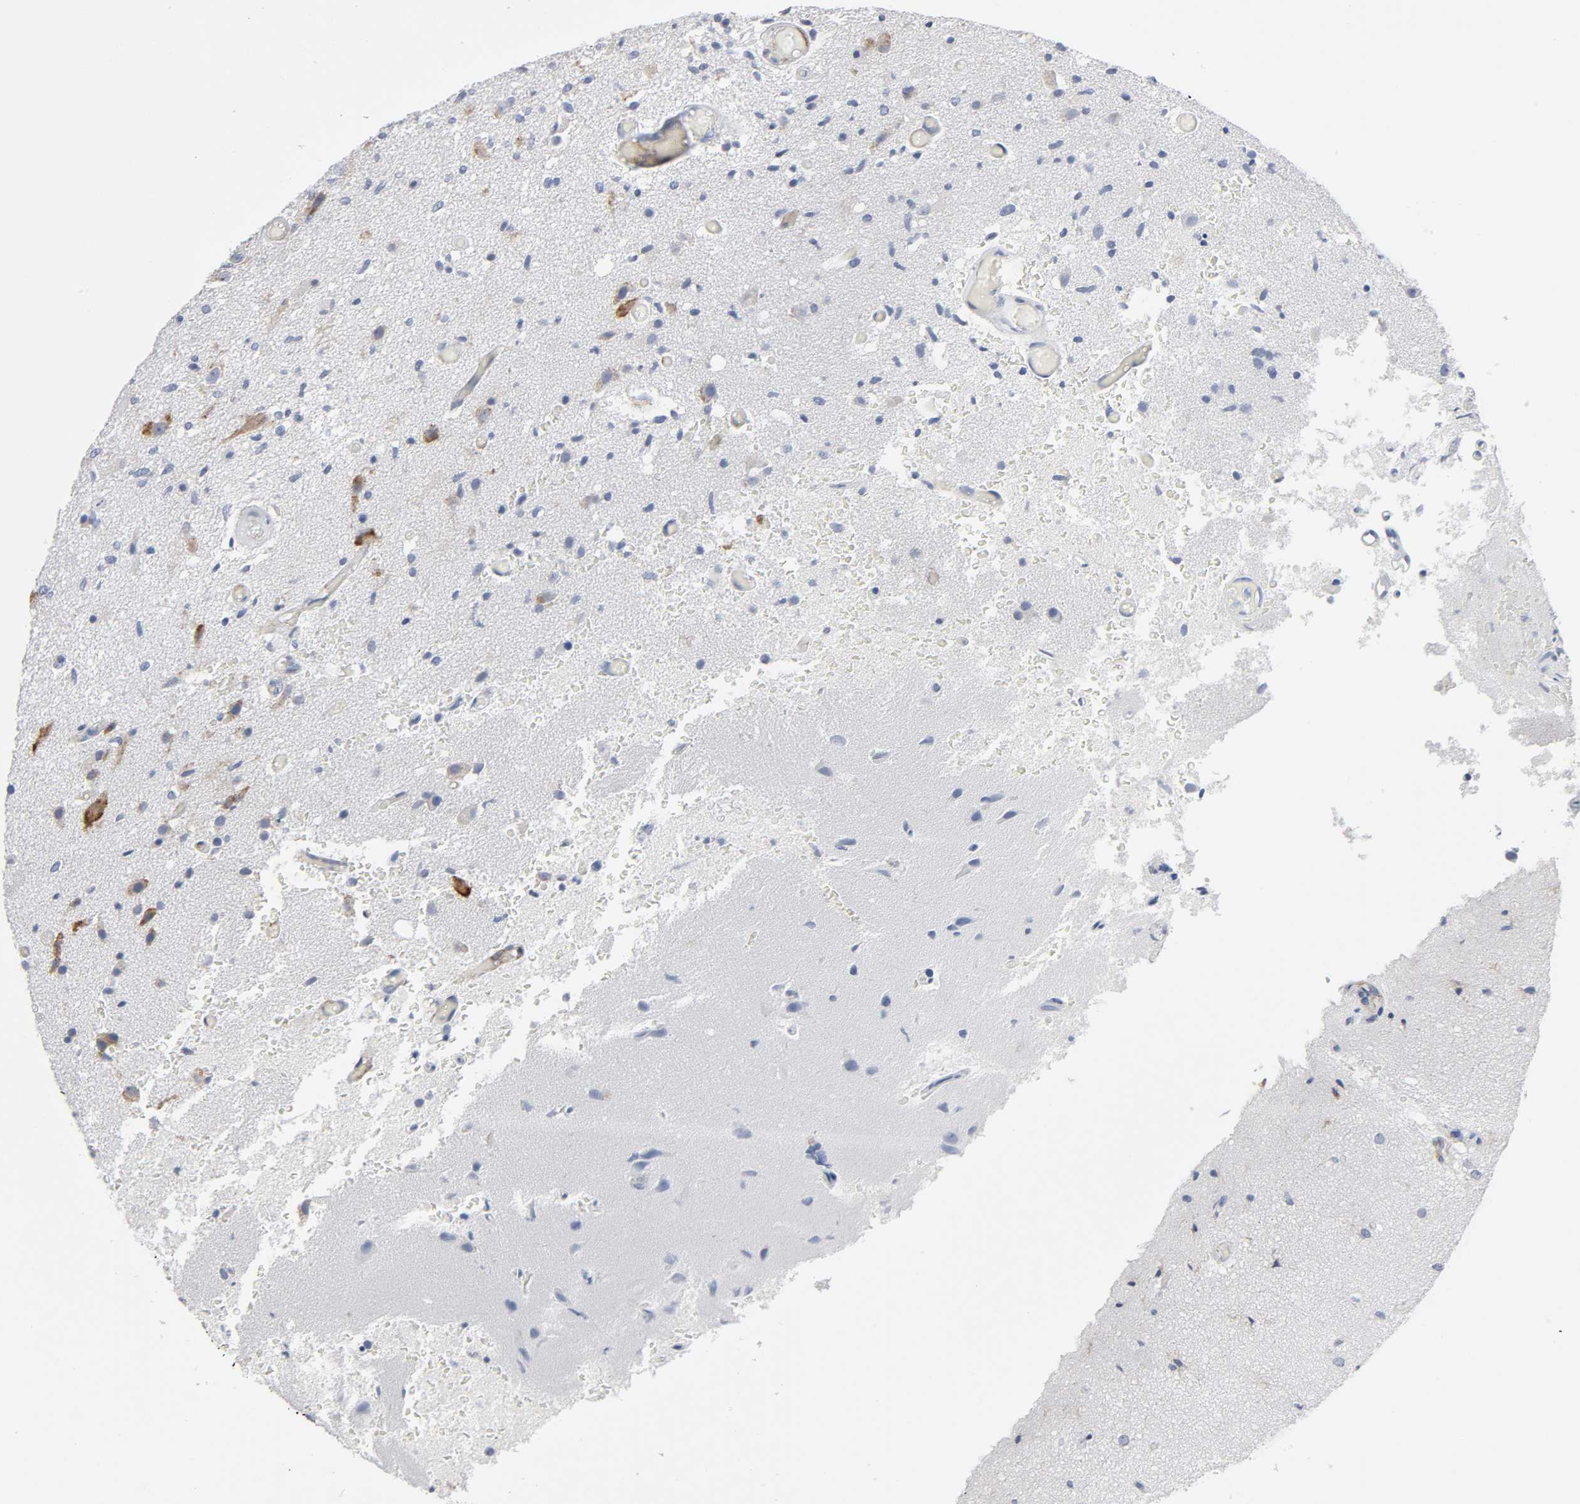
{"staining": {"intensity": "weak", "quantity": "<25%", "location": "cytoplasmic/membranous"}, "tissue": "glioma", "cell_type": "Tumor cells", "image_type": "cancer", "snomed": [{"axis": "morphology", "description": "Normal tissue, NOS"}, {"axis": "morphology", "description": "Glioma, malignant, High grade"}, {"axis": "topography", "description": "Cerebral cortex"}], "caption": "Immunohistochemical staining of human glioma demonstrates no significant positivity in tumor cells. (DAB immunohistochemistry (IHC) visualized using brightfield microscopy, high magnification).", "gene": "REL", "patient": {"sex": "male", "age": 77}}